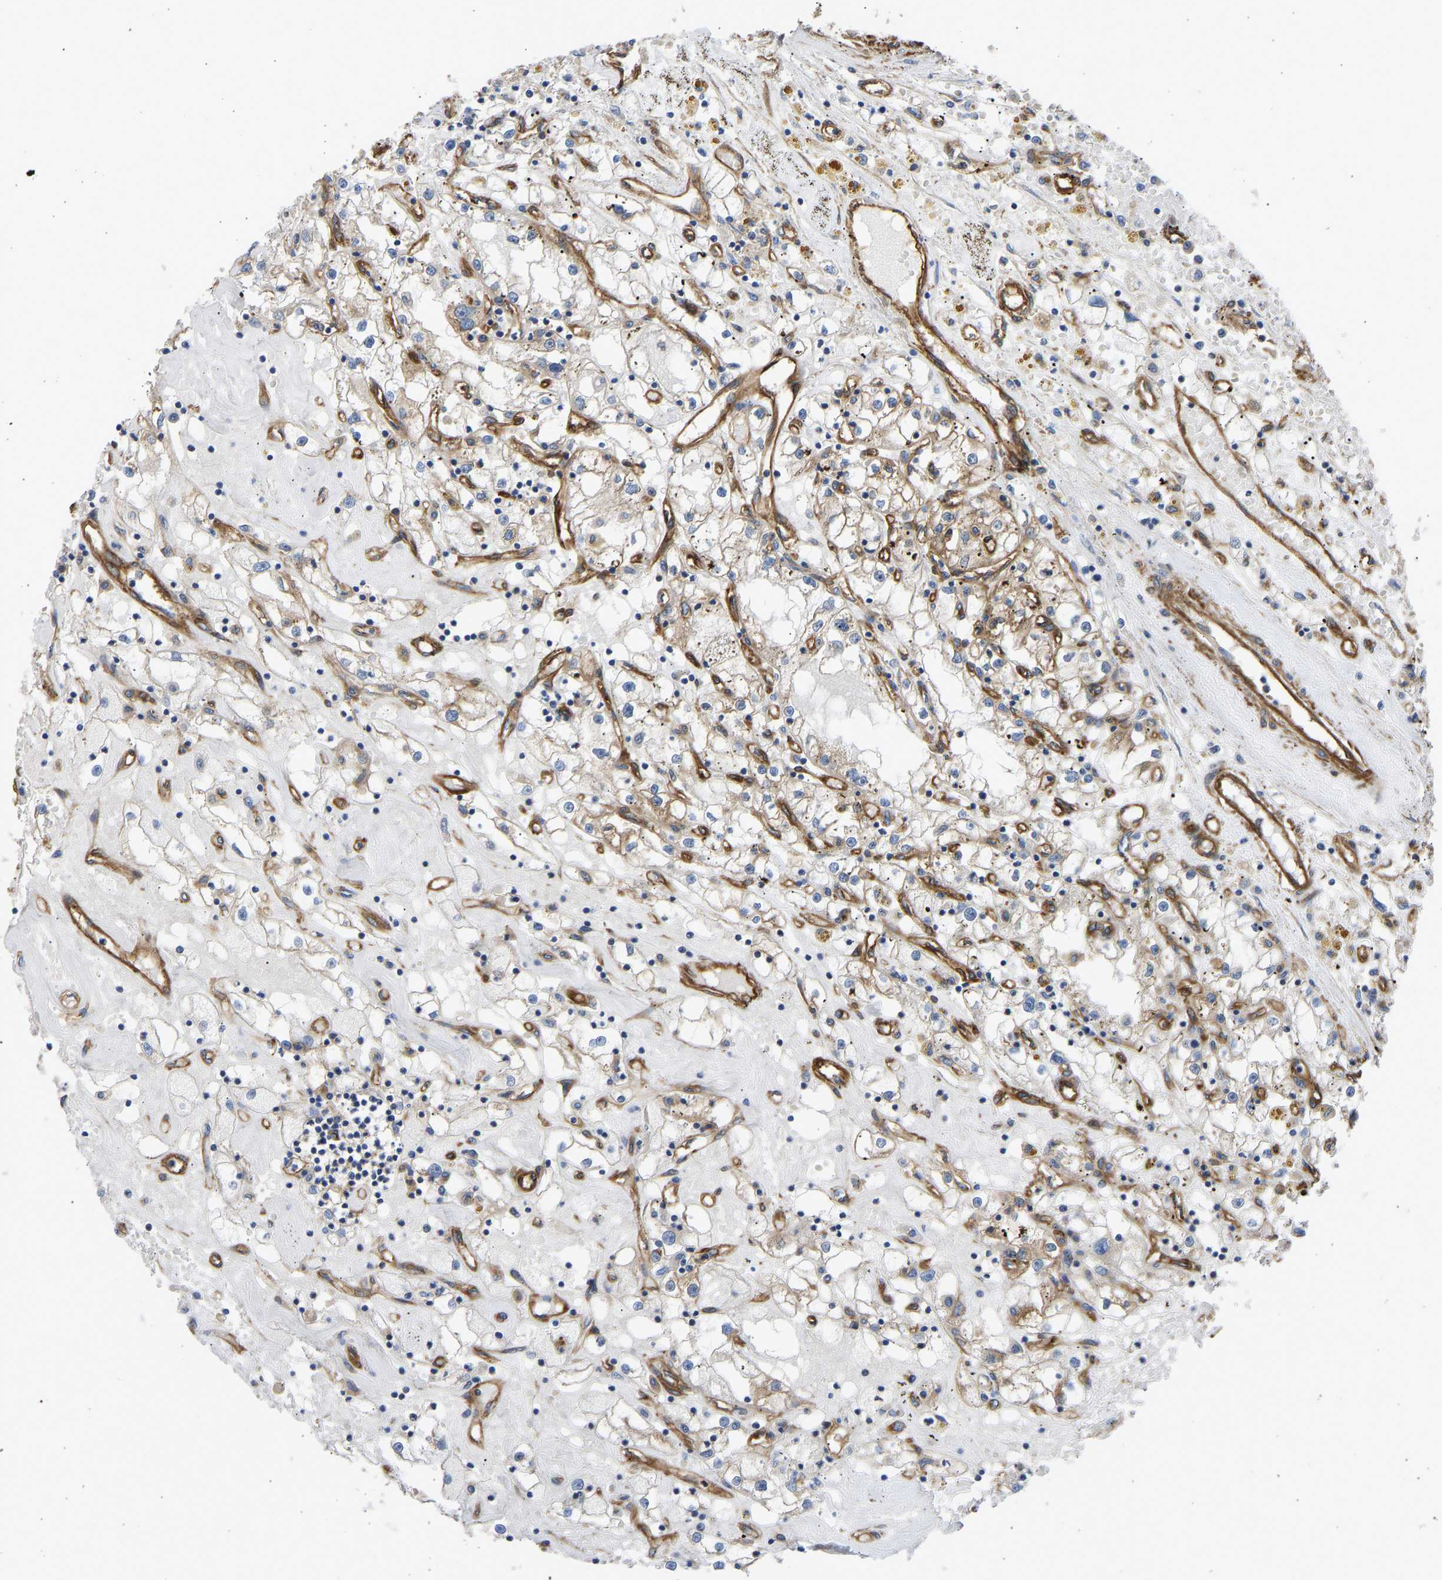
{"staining": {"intensity": "weak", "quantity": ">75%", "location": "cytoplasmic/membranous"}, "tissue": "renal cancer", "cell_type": "Tumor cells", "image_type": "cancer", "snomed": [{"axis": "morphology", "description": "Adenocarcinoma, NOS"}, {"axis": "topography", "description": "Kidney"}], "caption": "Tumor cells reveal low levels of weak cytoplasmic/membranous expression in about >75% of cells in human adenocarcinoma (renal).", "gene": "MYO1C", "patient": {"sex": "male", "age": 56}}